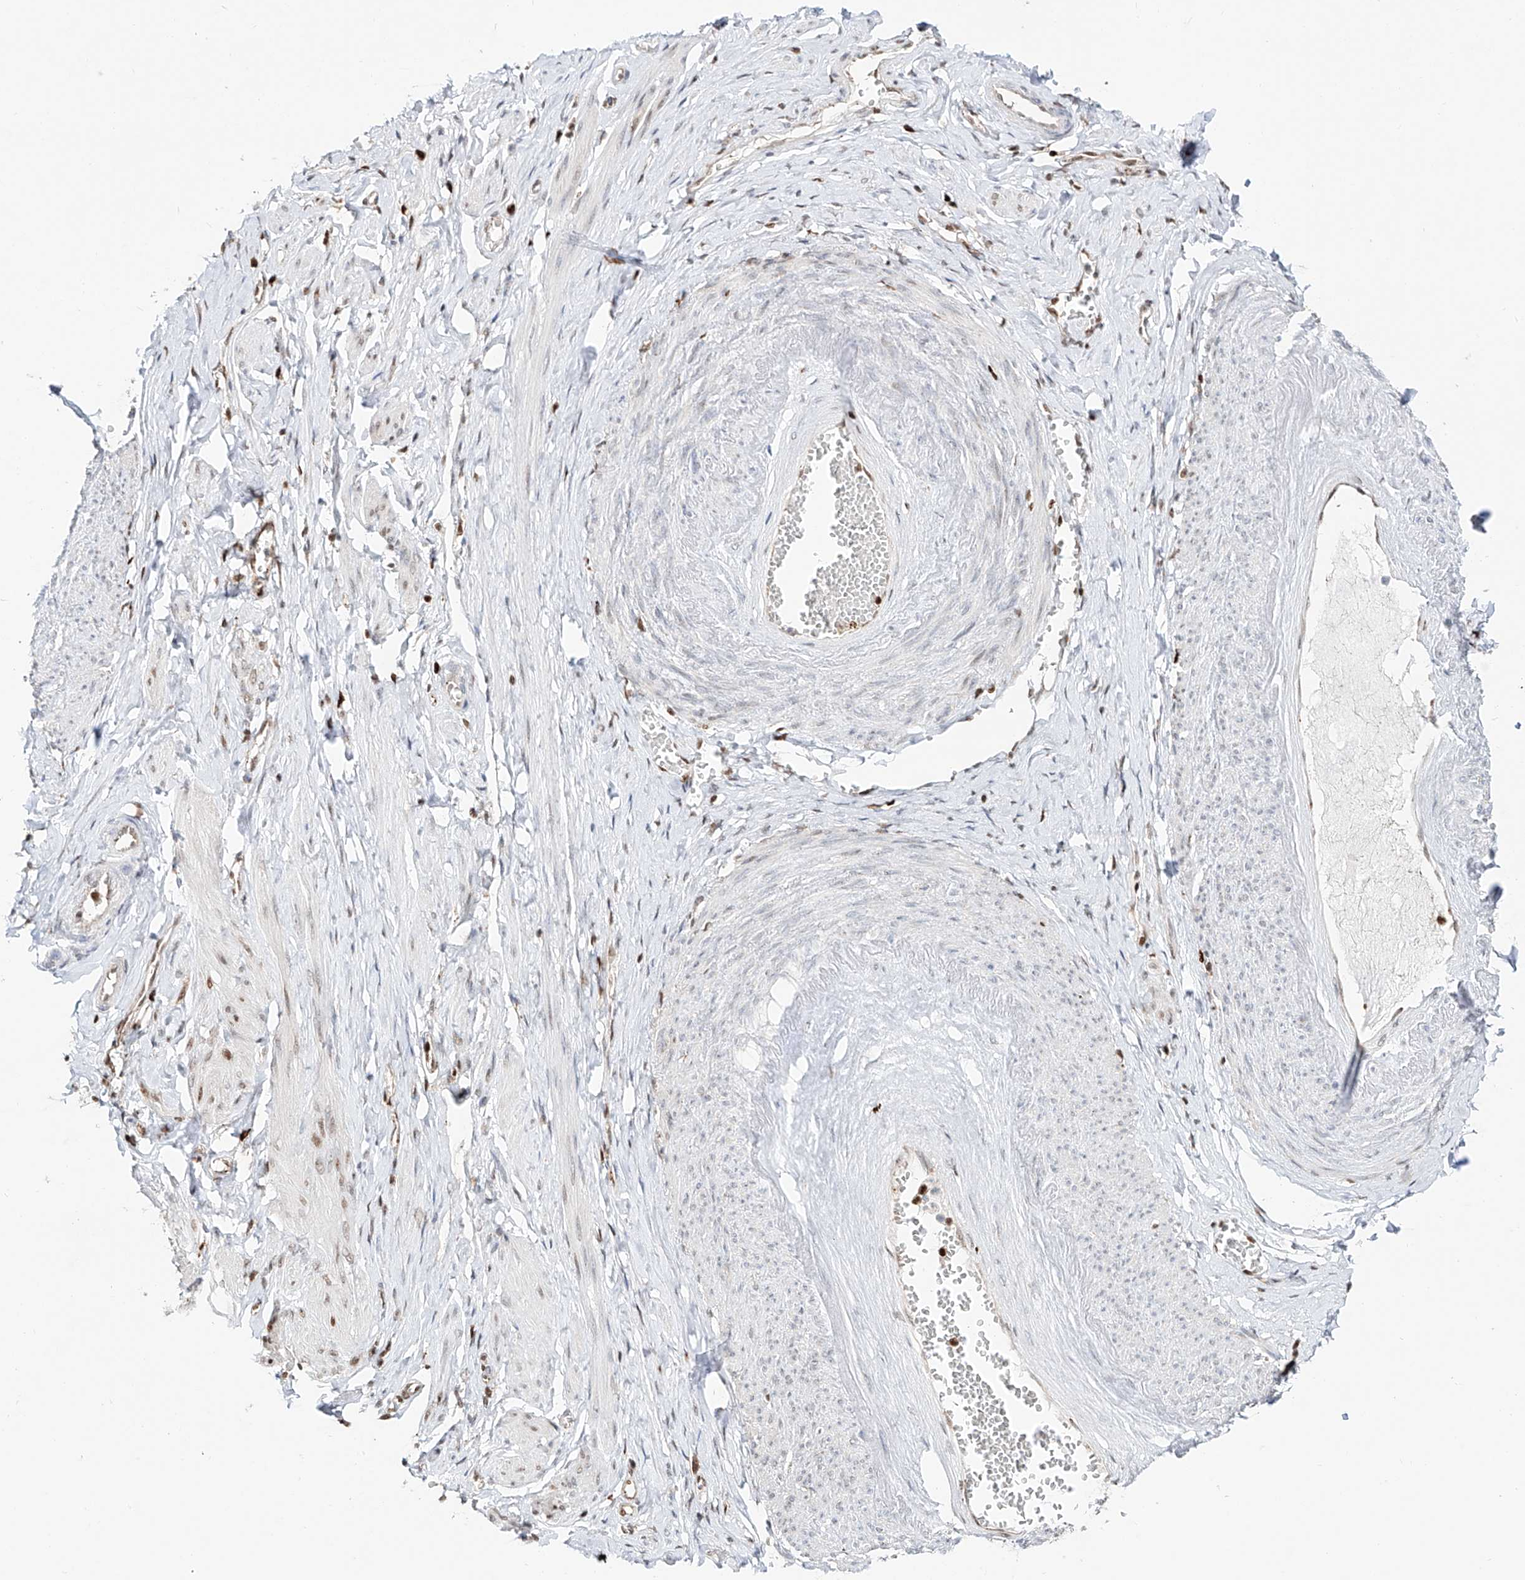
{"staining": {"intensity": "moderate", "quantity": "25%-75%", "location": "nuclear"}, "tissue": "adipose tissue", "cell_type": "Adipocytes", "image_type": "normal", "snomed": [{"axis": "morphology", "description": "Normal tissue, NOS"}, {"axis": "topography", "description": "Vascular tissue"}, {"axis": "topography", "description": "Fallopian tube"}, {"axis": "topography", "description": "Ovary"}], "caption": "Immunohistochemical staining of unremarkable human adipose tissue exhibits 25%-75% levels of moderate nuclear protein staining in about 25%-75% of adipocytes.", "gene": "DZIP1L", "patient": {"sex": "female", "age": 67}}